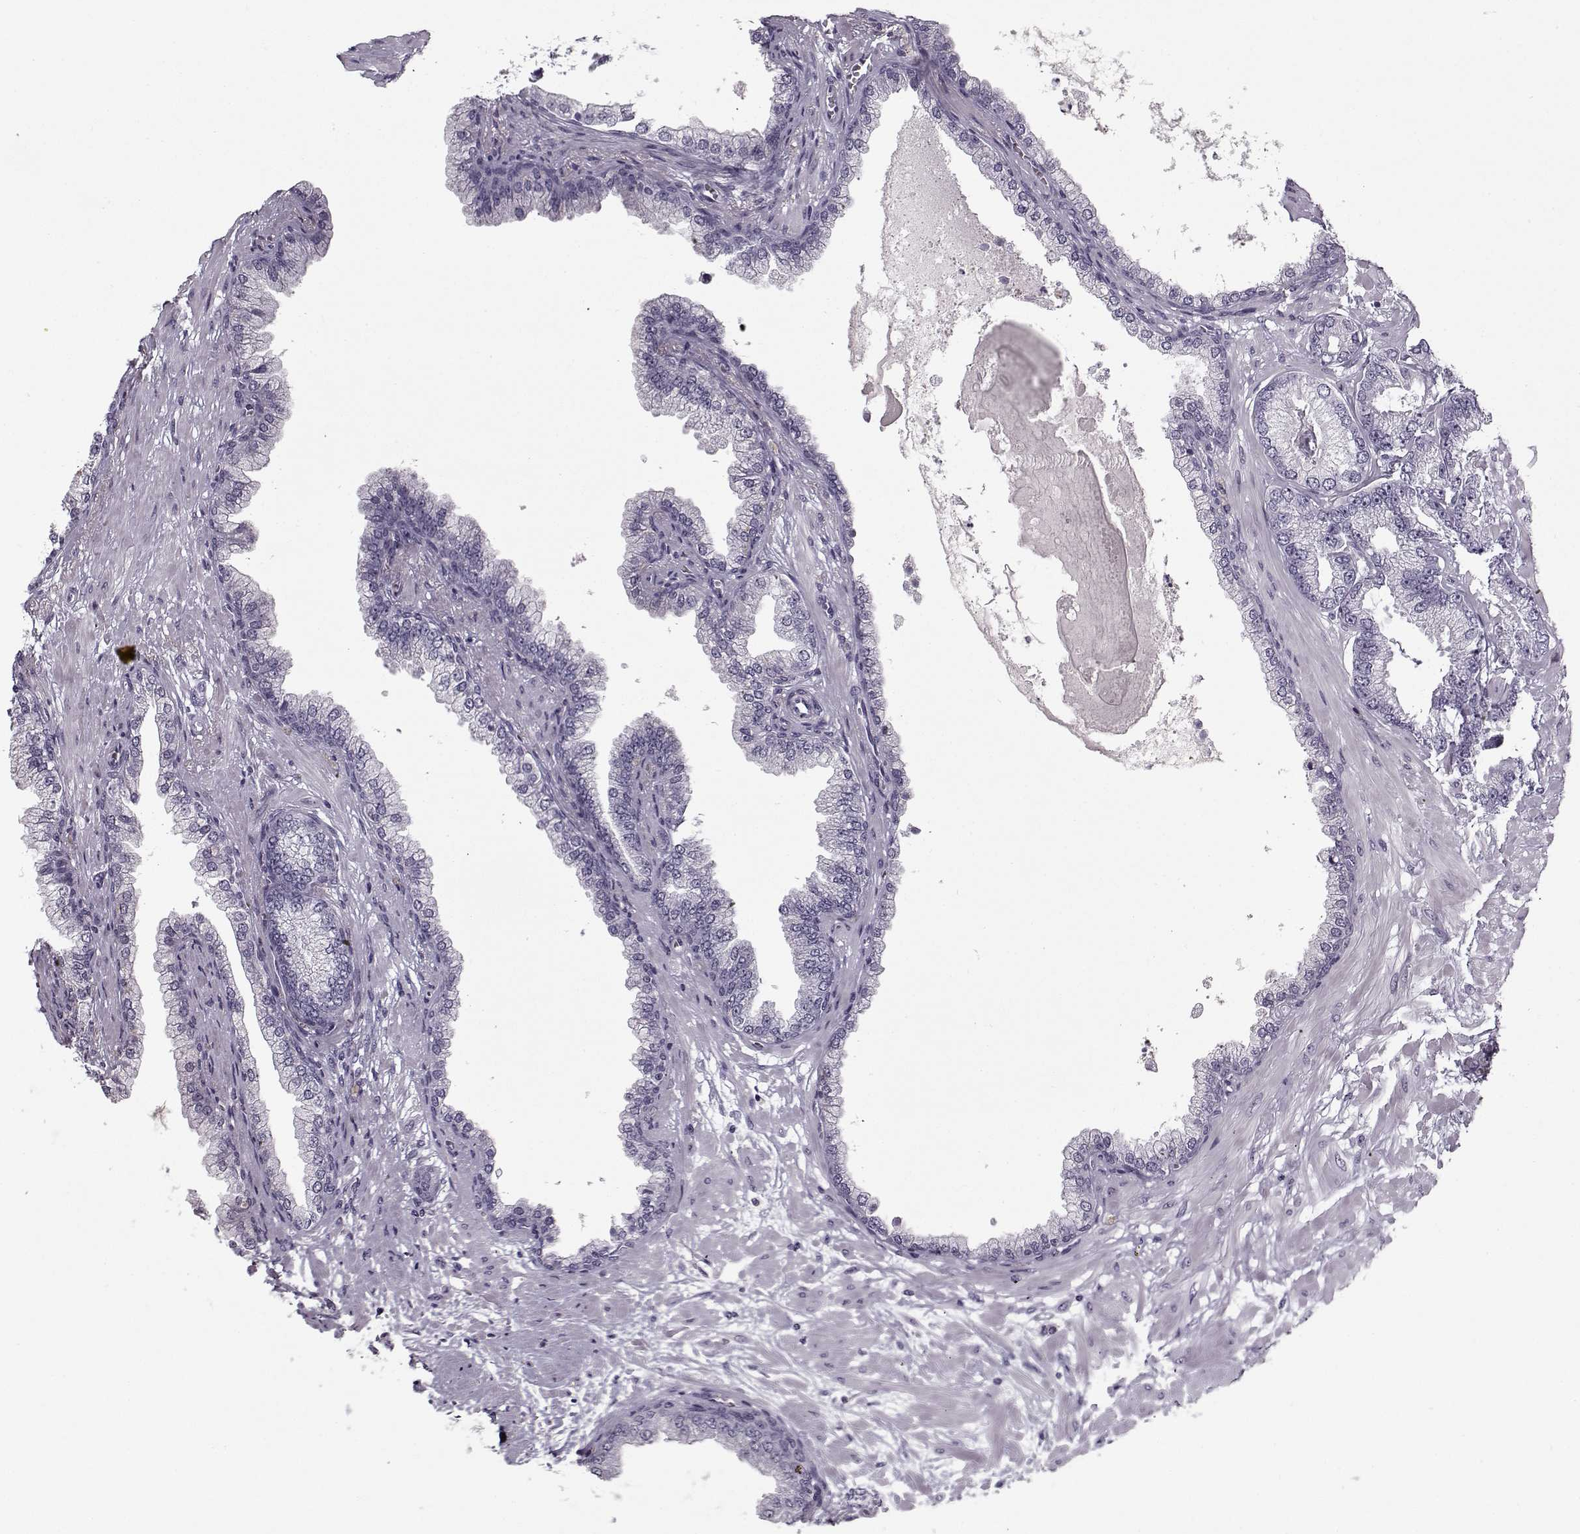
{"staining": {"intensity": "negative", "quantity": "none", "location": "none"}, "tissue": "prostate cancer", "cell_type": "Tumor cells", "image_type": "cancer", "snomed": [{"axis": "morphology", "description": "Adenocarcinoma, Low grade"}, {"axis": "topography", "description": "Prostate"}], "caption": "A high-resolution image shows IHC staining of prostate cancer (low-grade adenocarcinoma), which exhibits no significant expression in tumor cells. (DAB immunohistochemistry (IHC) visualized using brightfield microscopy, high magnification).", "gene": "PNMT", "patient": {"sex": "male", "age": 64}}